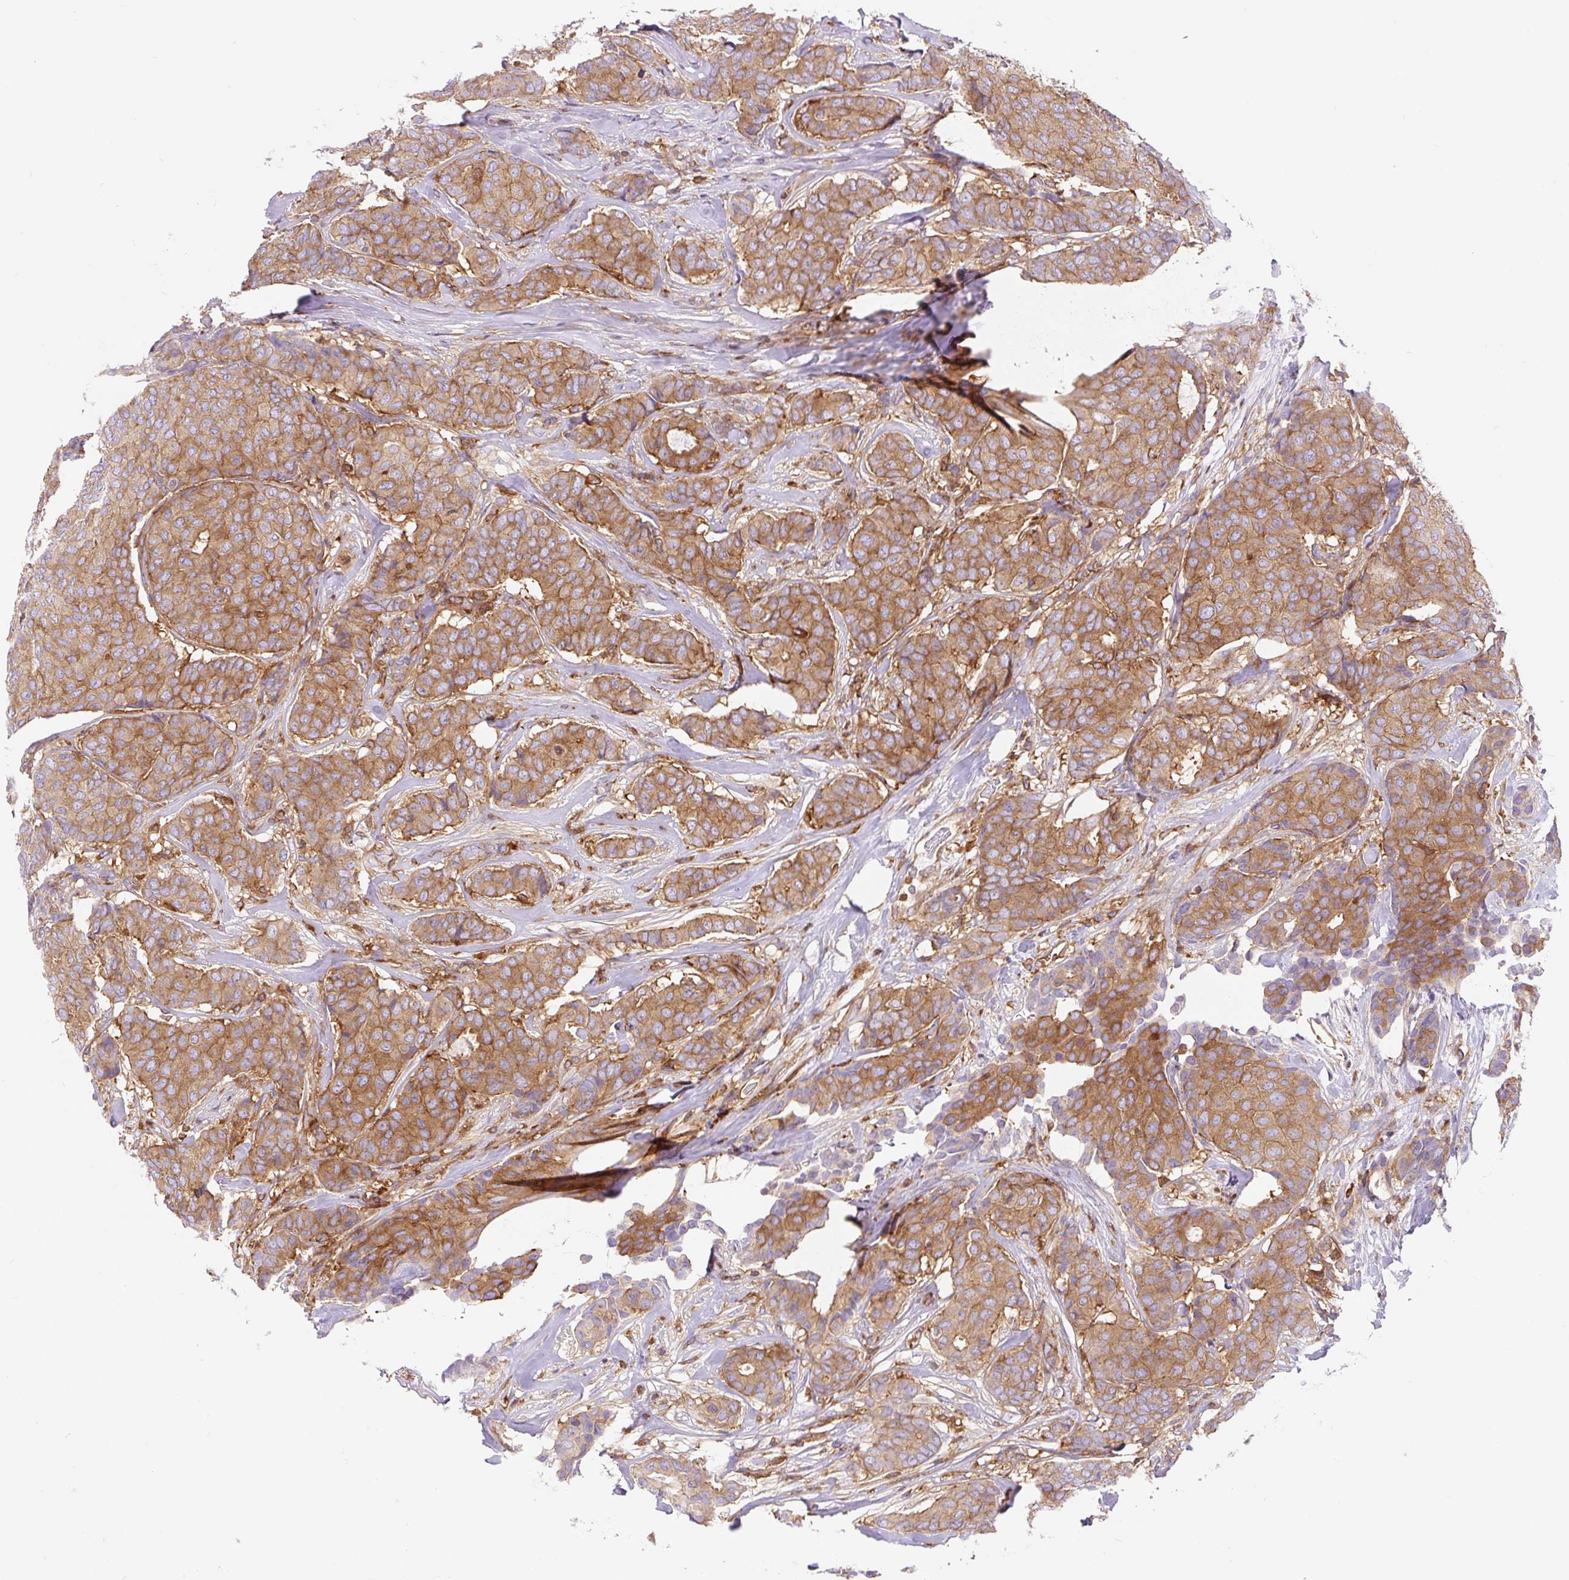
{"staining": {"intensity": "strong", "quantity": ">75%", "location": "cytoplasmic/membranous"}, "tissue": "breast cancer", "cell_type": "Tumor cells", "image_type": "cancer", "snomed": [{"axis": "morphology", "description": "Duct carcinoma"}, {"axis": "topography", "description": "Breast"}], "caption": "Breast infiltrating ductal carcinoma was stained to show a protein in brown. There is high levels of strong cytoplasmic/membranous staining in about >75% of tumor cells. Immunohistochemistry stains the protein of interest in brown and the nuclei are stained blue.", "gene": "DNM2", "patient": {"sex": "female", "age": 75}}